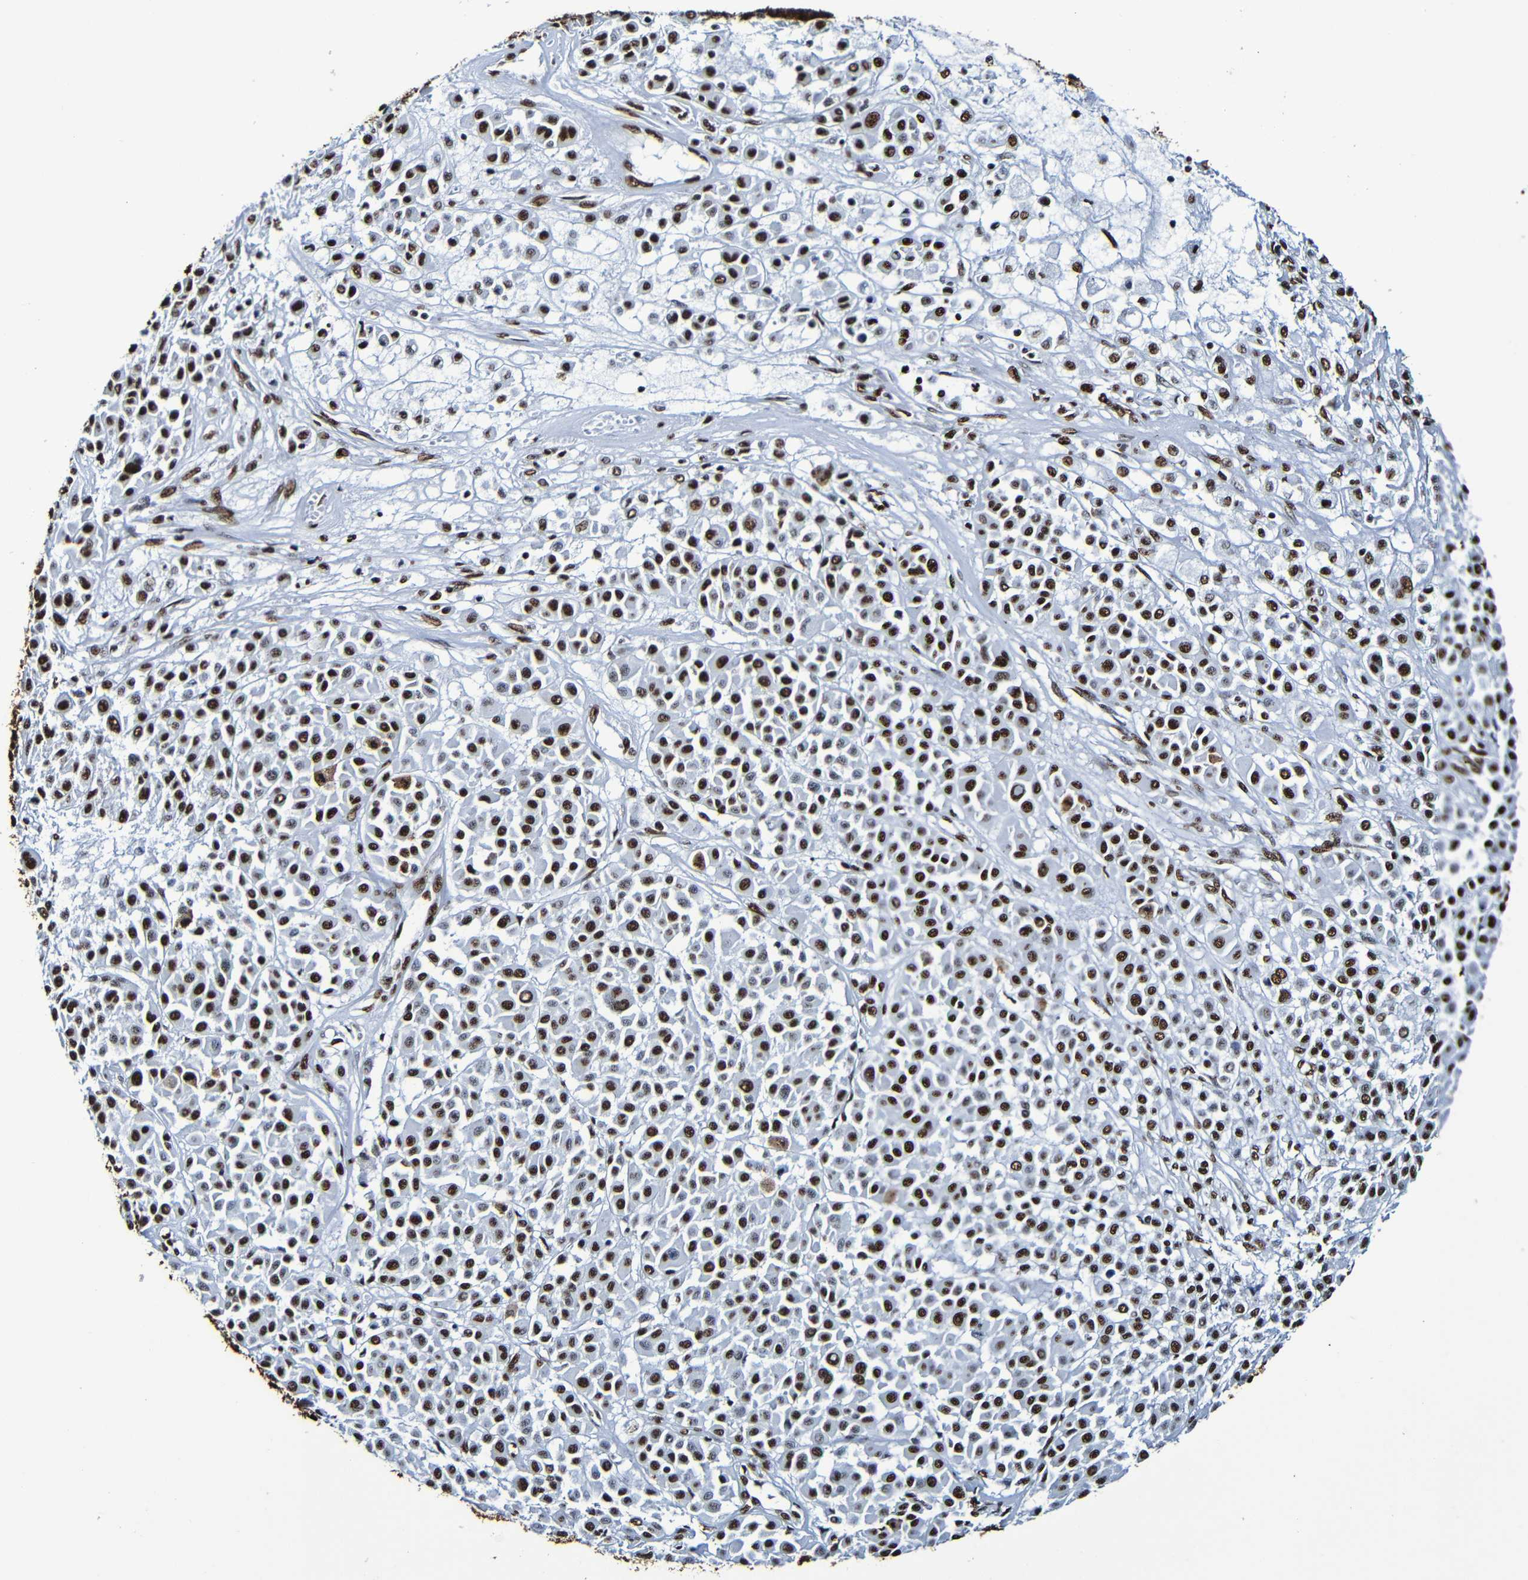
{"staining": {"intensity": "strong", "quantity": ">75%", "location": "nuclear"}, "tissue": "melanoma", "cell_type": "Tumor cells", "image_type": "cancer", "snomed": [{"axis": "morphology", "description": "Malignant melanoma, Metastatic site"}, {"axis": "topography", "description": "Soft tissue"}], "caption": "Immunohistochemical staining of human malignant melanoma (metastatic site) reveals high levels of strong nuclear protein expression in about >75% of tumor cells.", "gene": "SRSF3", "patient": {"sex": "male", "age": 41}}